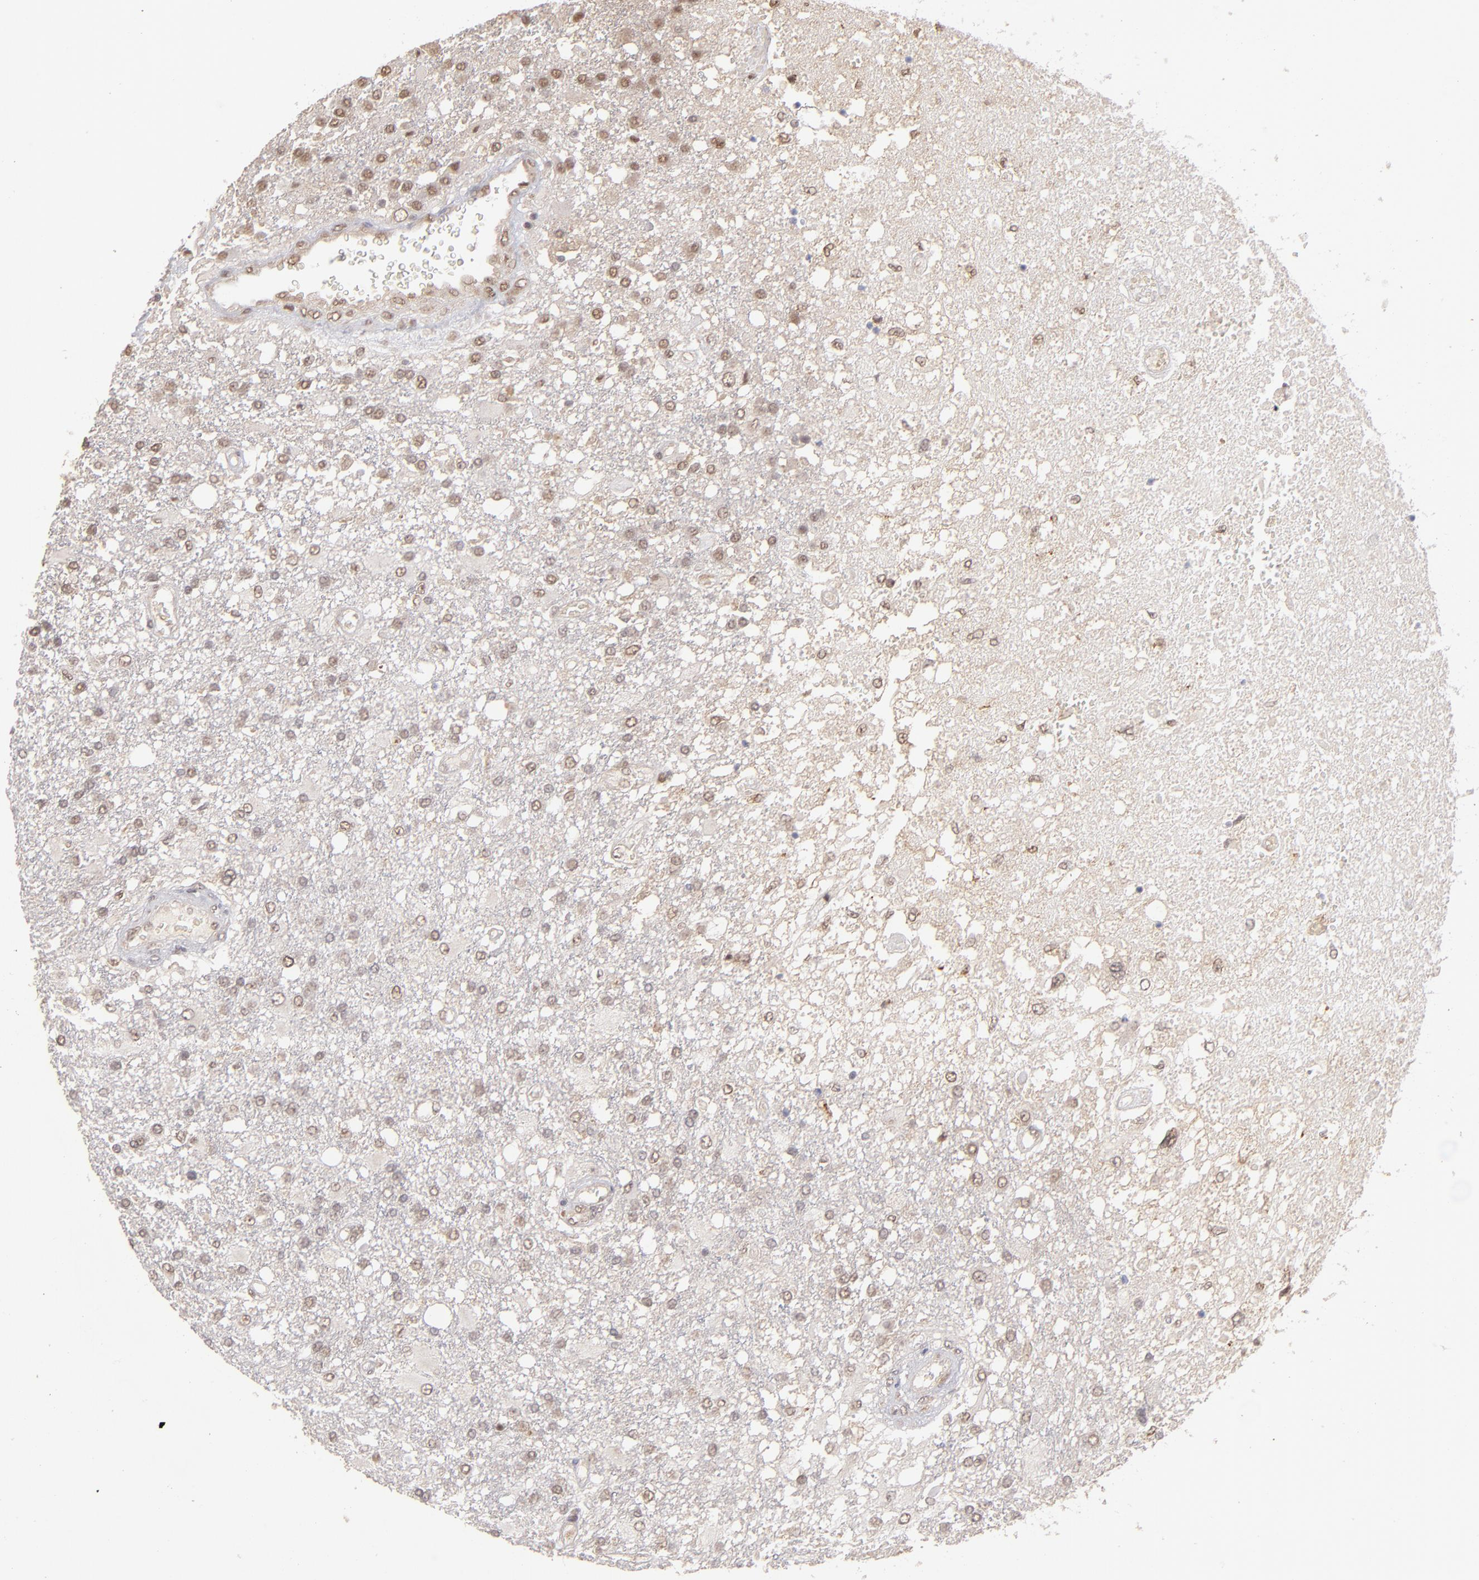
{"staining": {"intensity": "weak", "quantity": "<25%", "location": "nuclear"}, "tissue": "glioma", "cell_type": "Tumor cells", "image_type": "cancer", "snomed": [{"axis": "morphology", "description": "Glioma, malignant, High grade"}, {"axis": "topography", "description": "Cerebral cortex"}], "caption": "Glioma stained for a protein using immunohistochemistry (IHC) exhibits no expression tumor cells.", "gene": "NFE2", "patient": {"sex": "male", "age": 79}}